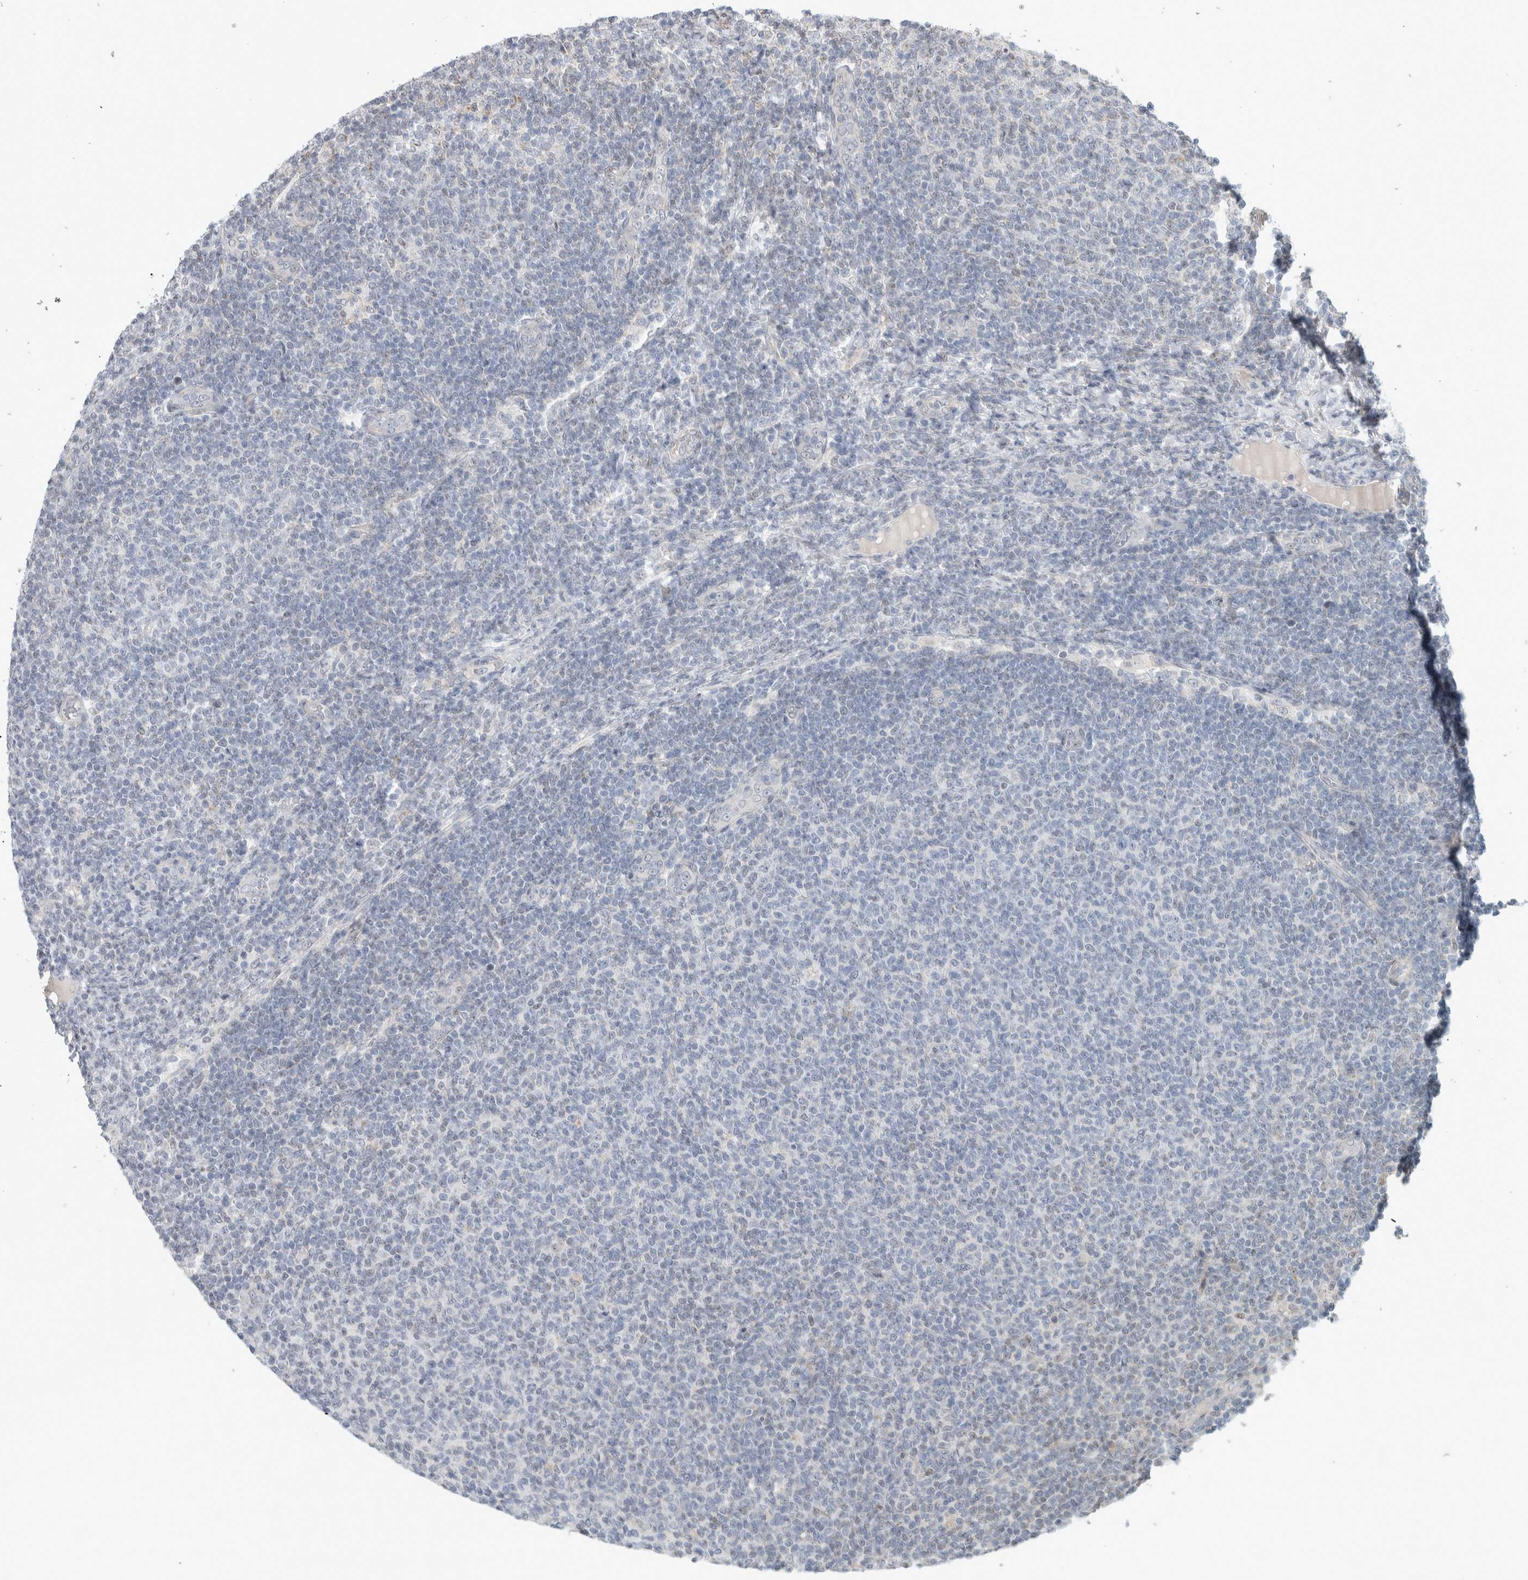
{"staining": {"intensity": "negative", "quantity": "none", "location": "none"}, "tissue": "lymphoma", "cell_type": "Tumor cells", "image_type": "cancer", "snomed": [{"axis": "morphology", "description": "Malignant lymphoma, non-Hodgkin's type, Low grade"}, {"axis": "topography", "description": "Lymph node"}], "caption": "Immunohistochemistry micrograph of lymphoma stained for a protein (brown), which exhibits no positivity in tumor cells. Brightfield microscopy of immunohistochemistry (IHC) stained with DAB (brown) and hematoxylin (blue), captured at high magnification.", "gene": "NAB2", "patient": {"sex": "male", "age": 66}}